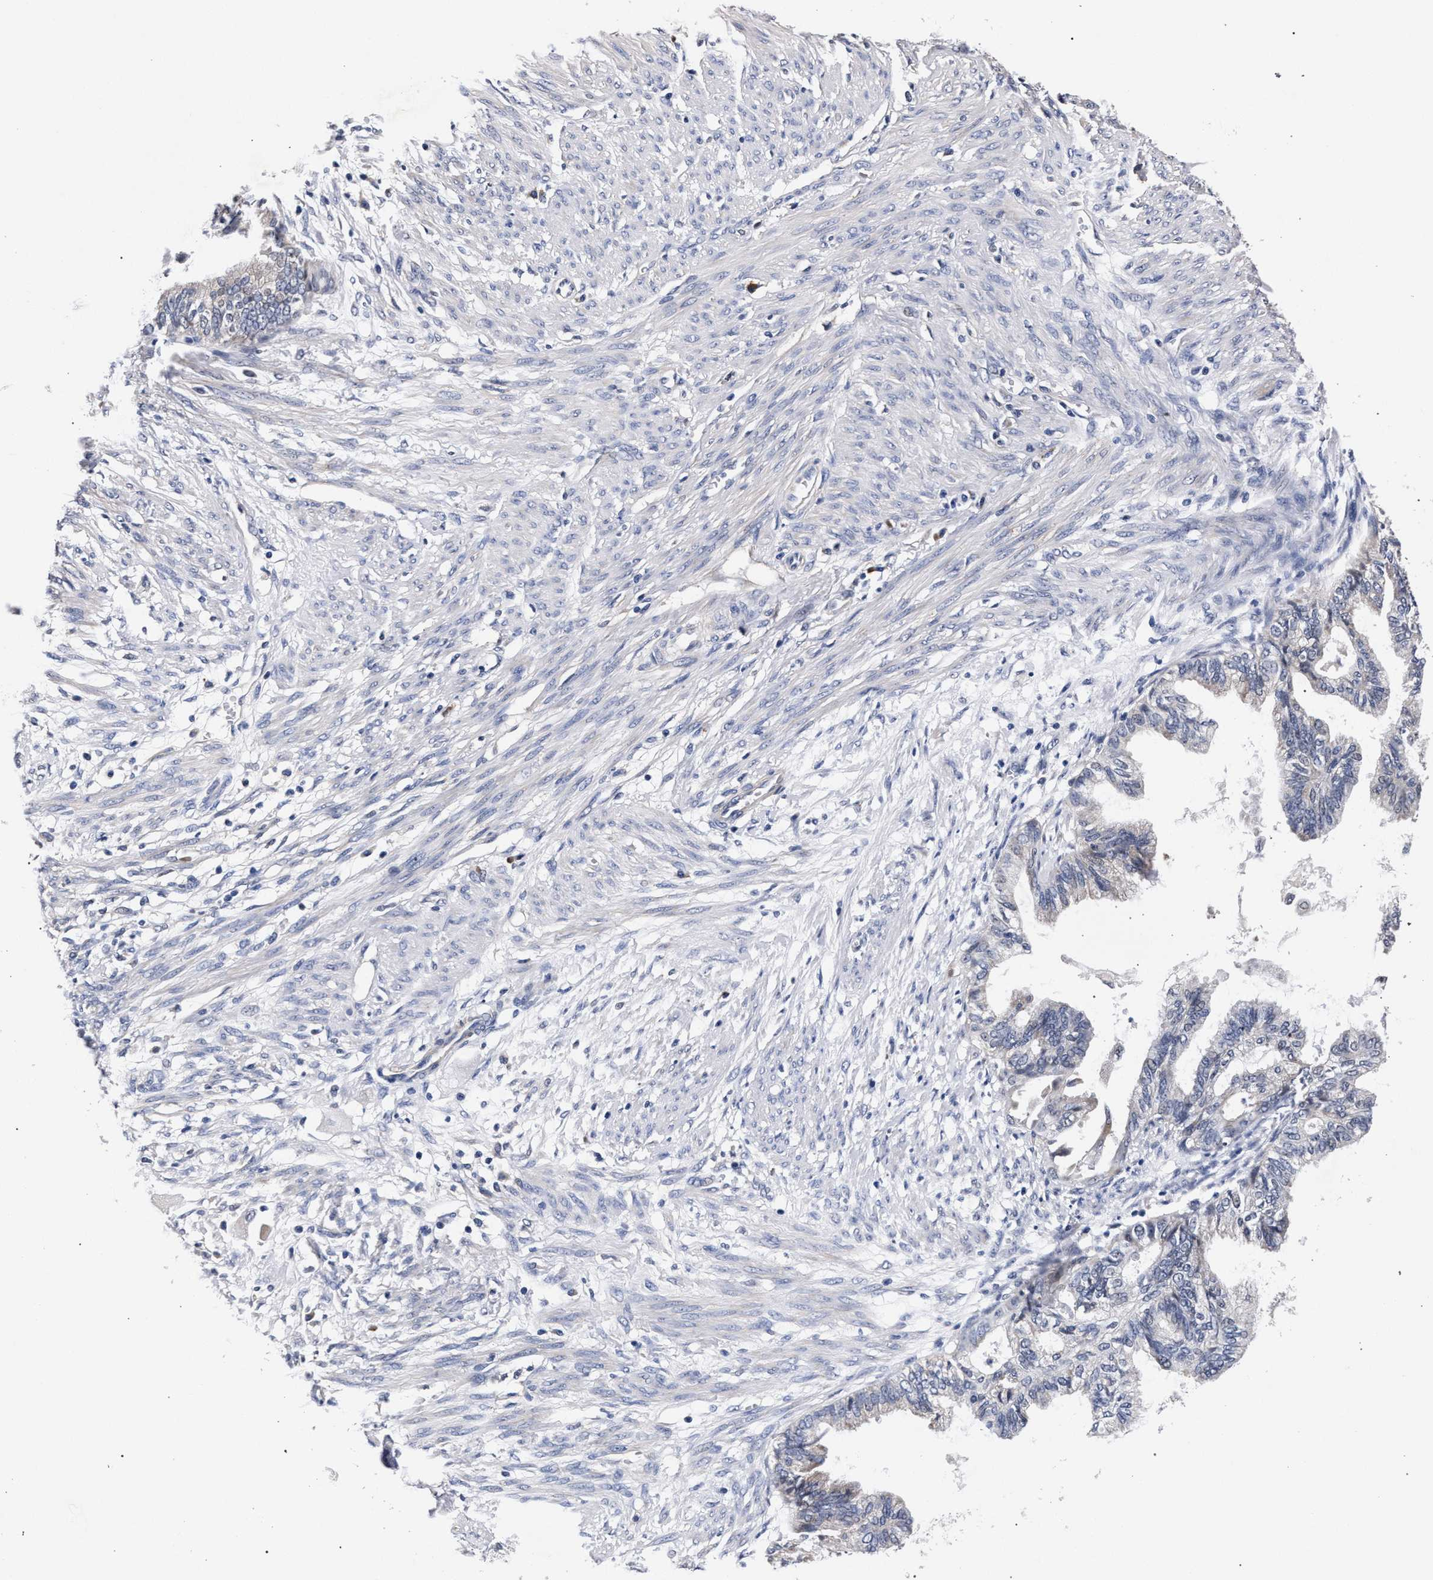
{"staining": {"intensity": "negative", "quantity": "none", "location": "none"}, "tissue": "cervical cancer", "cell_type": "Tumor cells", "image_type": "cancer", "snomed": [{"axis": "morphology", "description": "Normal tissue, NOS"}, {"axis": "morphology", "description": "Adenocarcinoma, NOS"}, {"axis": "topography", "description": "Cervix"}, {"axis": "topography", "description": "Endometrium"}], "caption": "DAB immunohistochemical staining of cervical cancer shows no significant staining in tumor cells.", "gene": "CFAP95", "patient": {"sex": "female", "age": 86}}